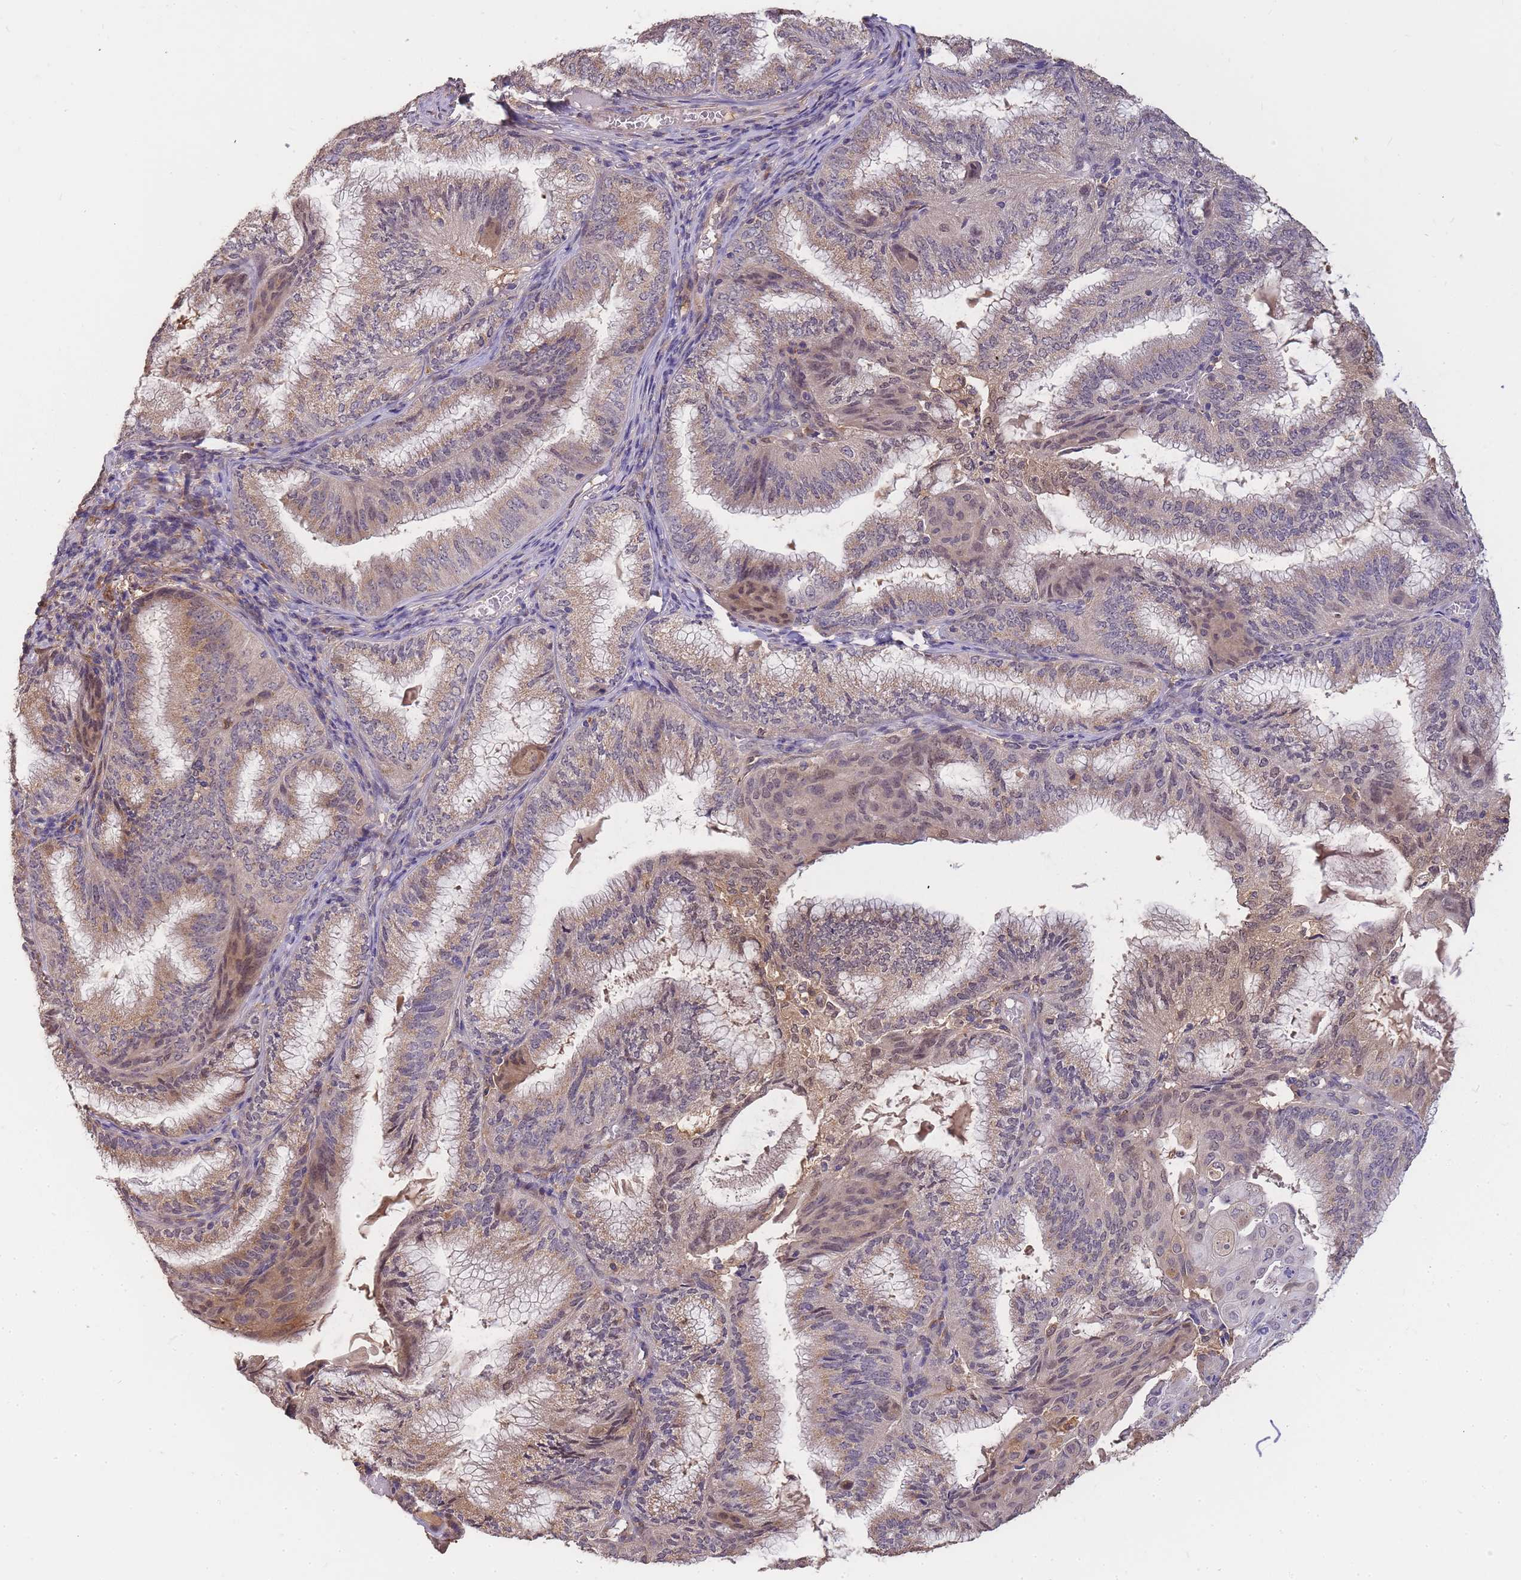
{"staining": {"intensity": "weak", "quantity": "25%-75%", "location": "cytoplasmic/membranous,nuclear"}, "tissue": "endometrial cancer", "cell_type": "Tumor cells", "image_type": "cancer", "snomed": [{"axis": "morphology", "description": "Adenocarcinoma, NOS"}, {"axis": "topography", "description": "Endometrium"}], "caption": "Endometrial cancer stained with IHC displays weak cytoplasmic/membranous and nuclear staining in about 25%-75% of tumor cells.", "gene": "CDKN2AIPNL", "patient": {"sex": "female", "age": 49}}